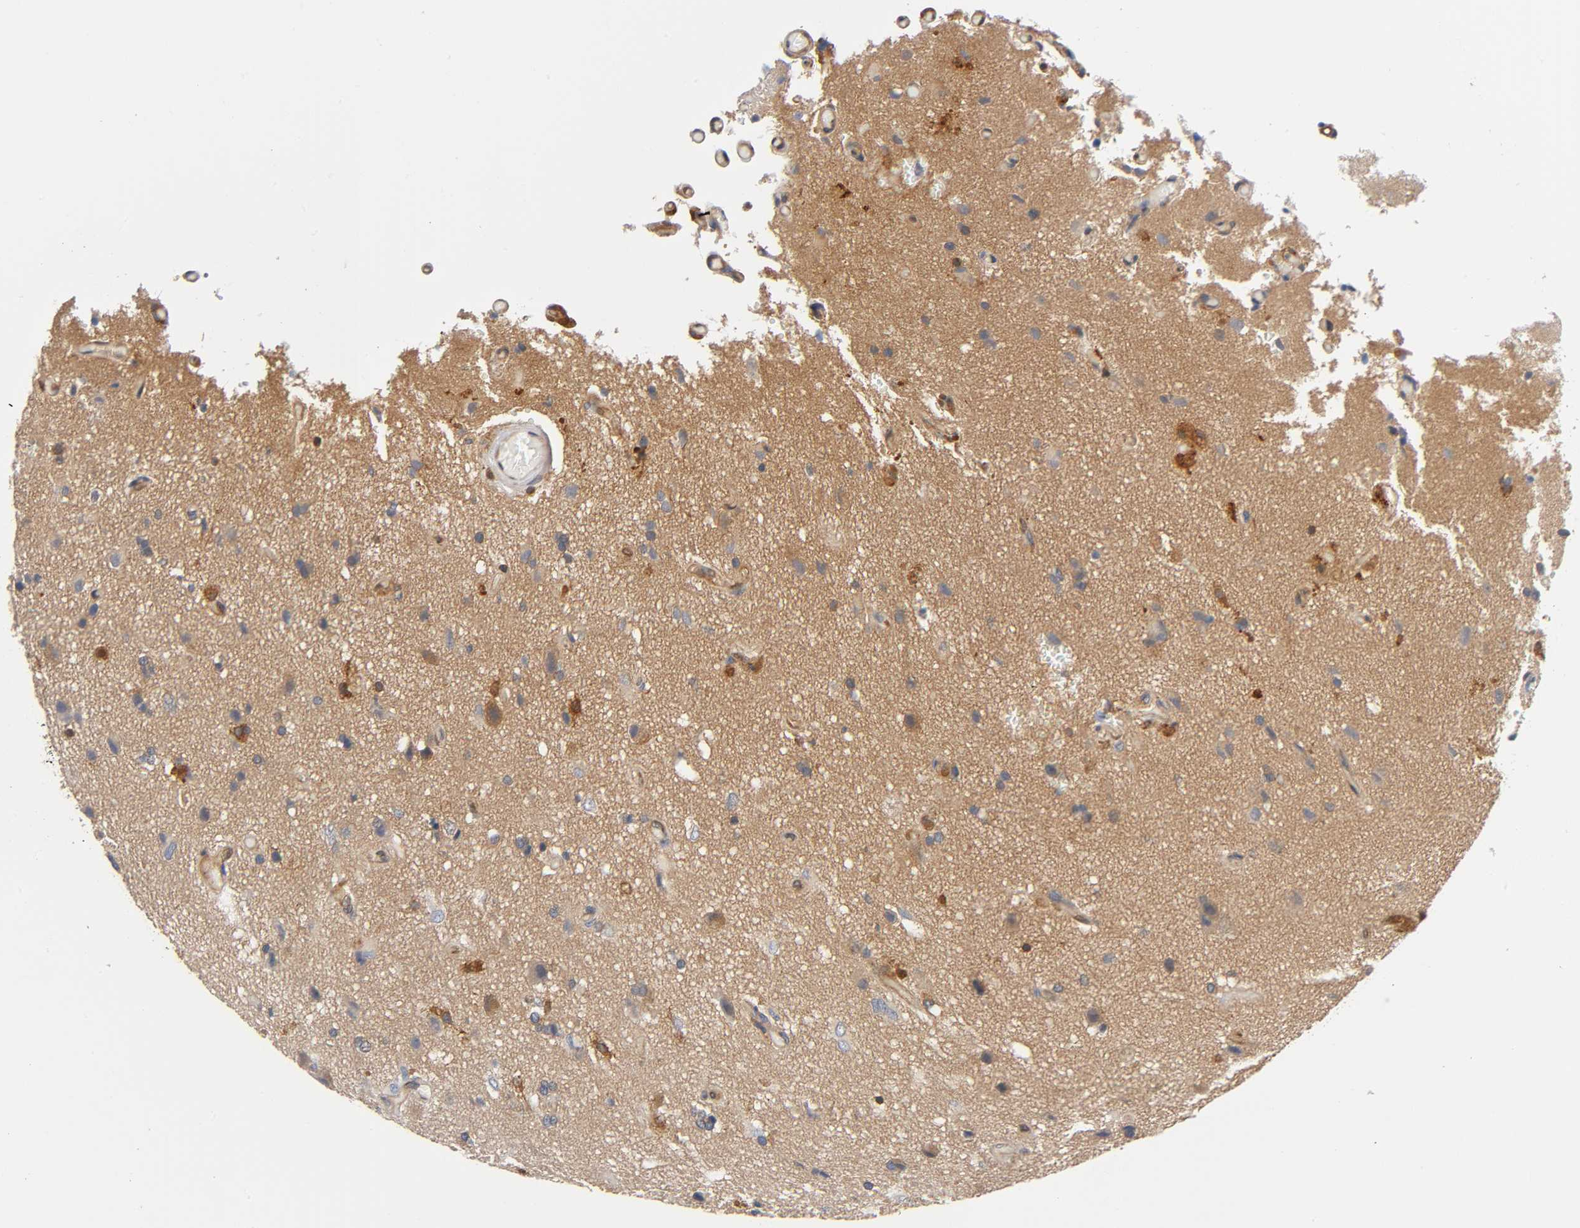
{"staining": {"intensity": "moderate", "quantity": "25%-75%", "location": "cytoplasmic/membranous"}, "tissue": "glioma", "cell_type": "Tumor cells", "image_type": "cancer", "snomed": [{"axis": "morphology", "description": "Glioma, malignant, High grade"}, {"axis": "topography", "description": "Brain"}], "caption": "IHC photomicrograph of glioma stained for a protein (brown), which reveals medium levels of moderate cytoplasmic/membranous expression in about 25%-75% of tumor cells.", "gene": "PRKAB1", "patient": {"sex": "male", "age": 47}}